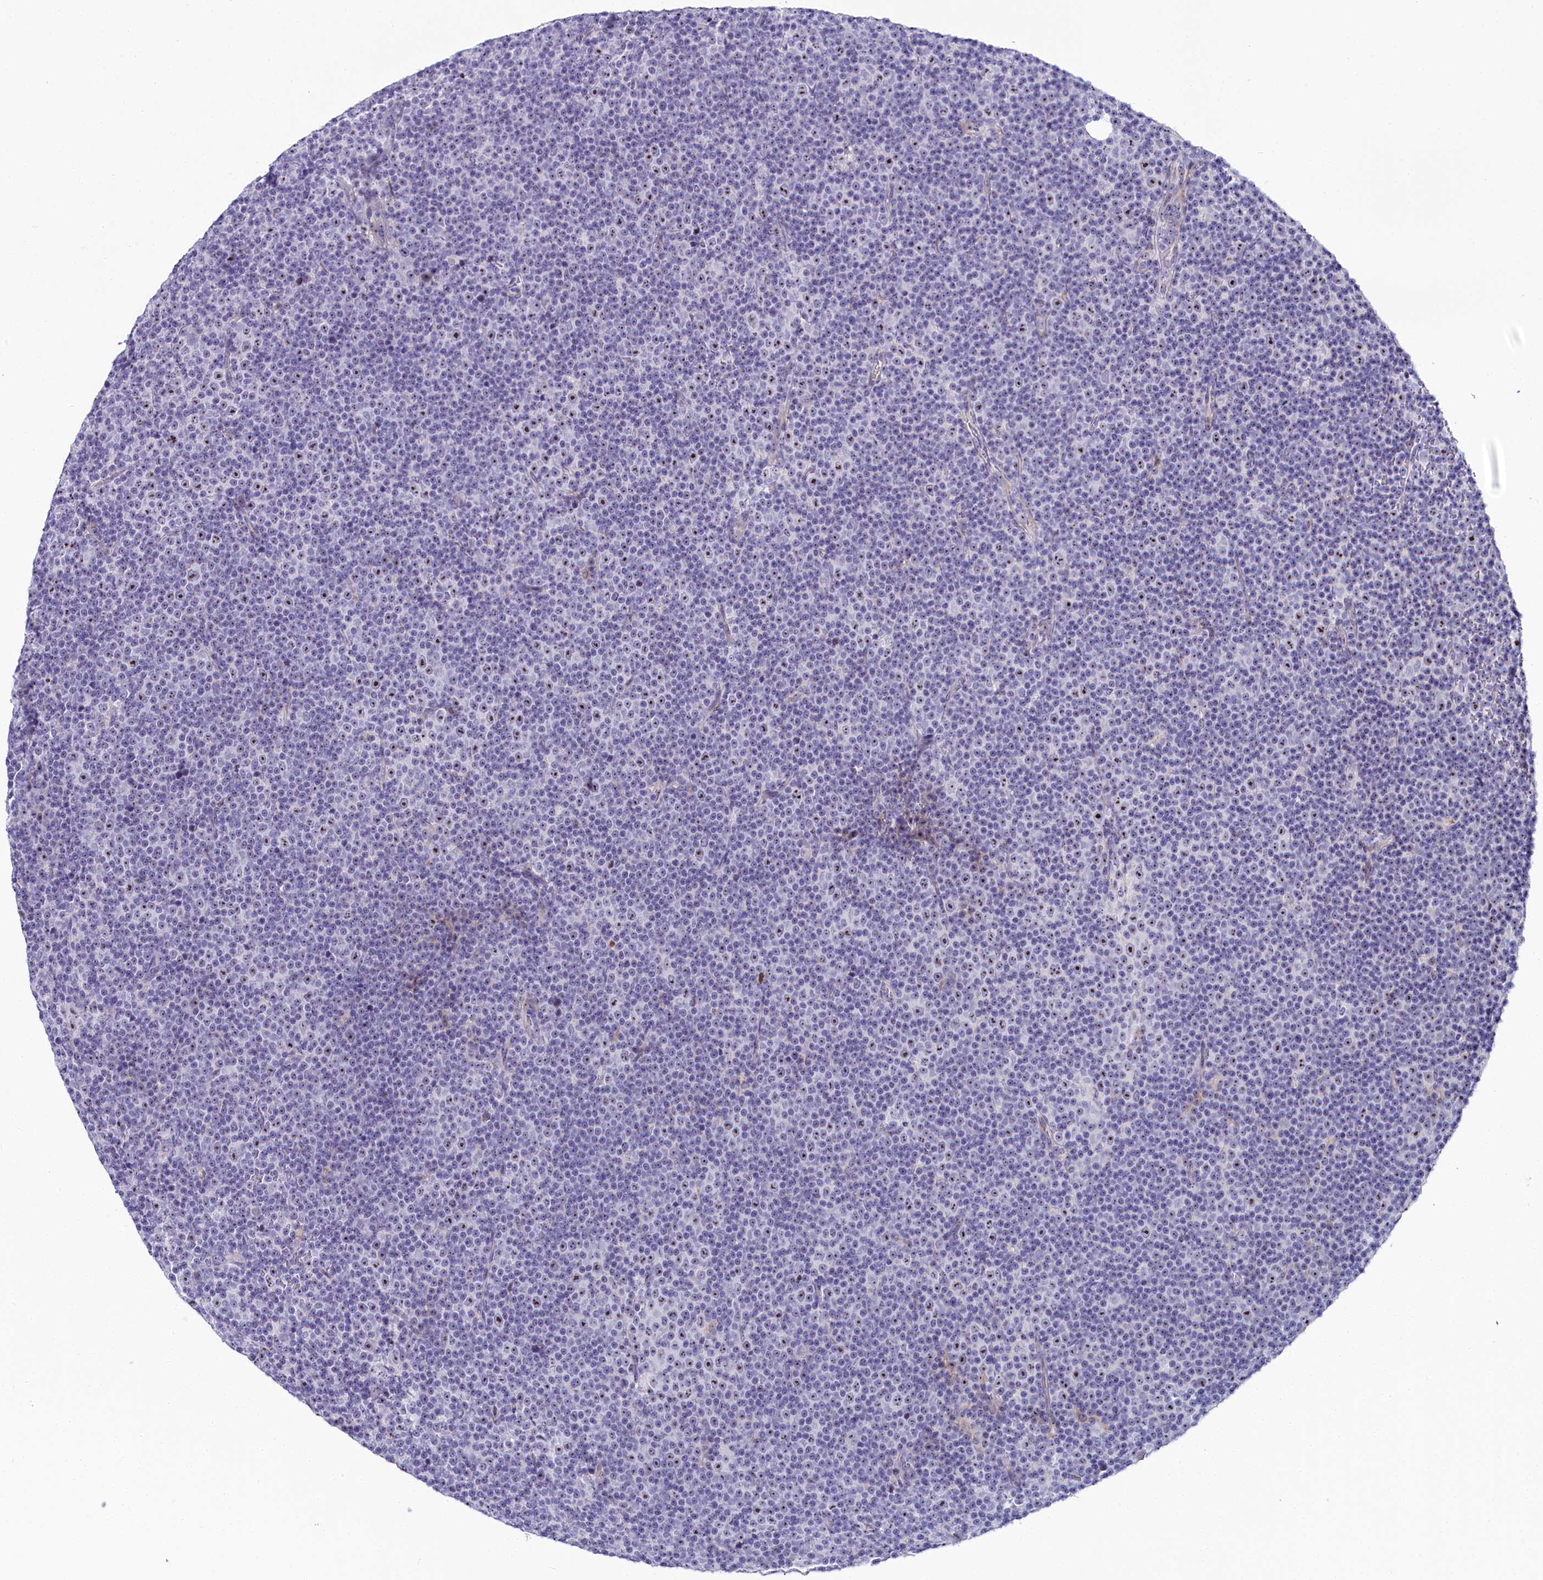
{"staining": {"intensity": "moderate", "quantity": ">75%", "location": "nuclear"}, "tissue": "lymphoma", "cell_type": "Tumor cells", "image_type": "cancer", "snomed": [{"axis": "morphology", "description": "Malignant lymphoma, non-Hodgkin's type, Low grade"}, {"axis": "topography", "description": "Lymph node"}], "caption": "Human low-grade malignant lymphoma, non-Hodgkin's type stained for a protein (brown) demonstrates moderate nuclear positive positivity in about >75% of tumor cells.", "gene": "TCOF1", "patient": {"sex": "female", "age": 67}}